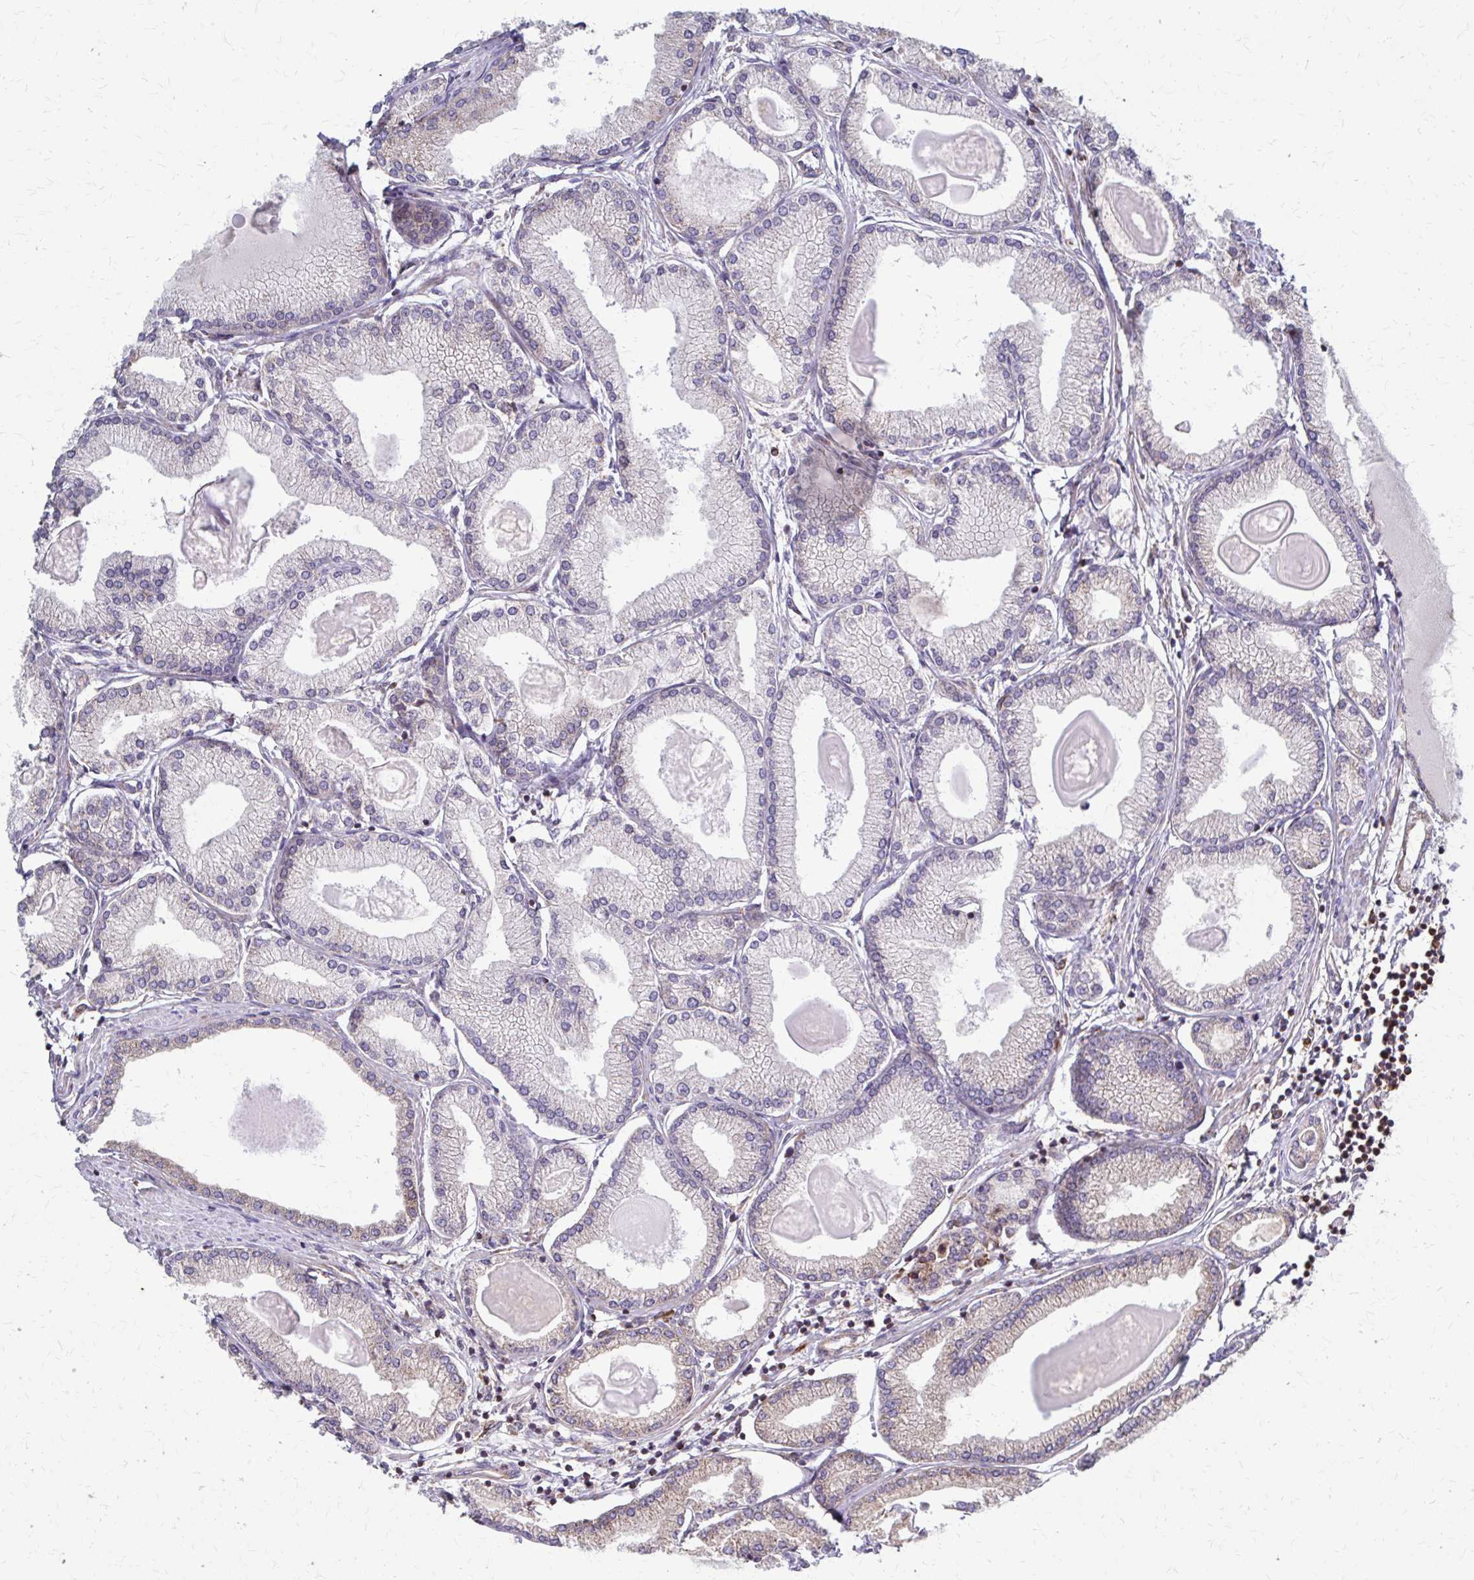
{"staining": {"intensity": "negative", "quantity": "none", "location": "none"}, "tissue": "prostate cancer", "cell_type": "Tumor cells", "image_type": "cancer", "snomed": [{"axis": "morphology", "description": "Adenocarcinoma, High grade"}, {"axis": "topography", "description": "Prostate"}], "caption": "Immunohistochemistry (IHC) of prostate cancer reveals no staining in tumor cells. (Brightfield microscopy of DAB immunohistochemistry (IHC) at high magnification).", "gene": "EEF2", "patient": {"sex": "male", "age": 68}}